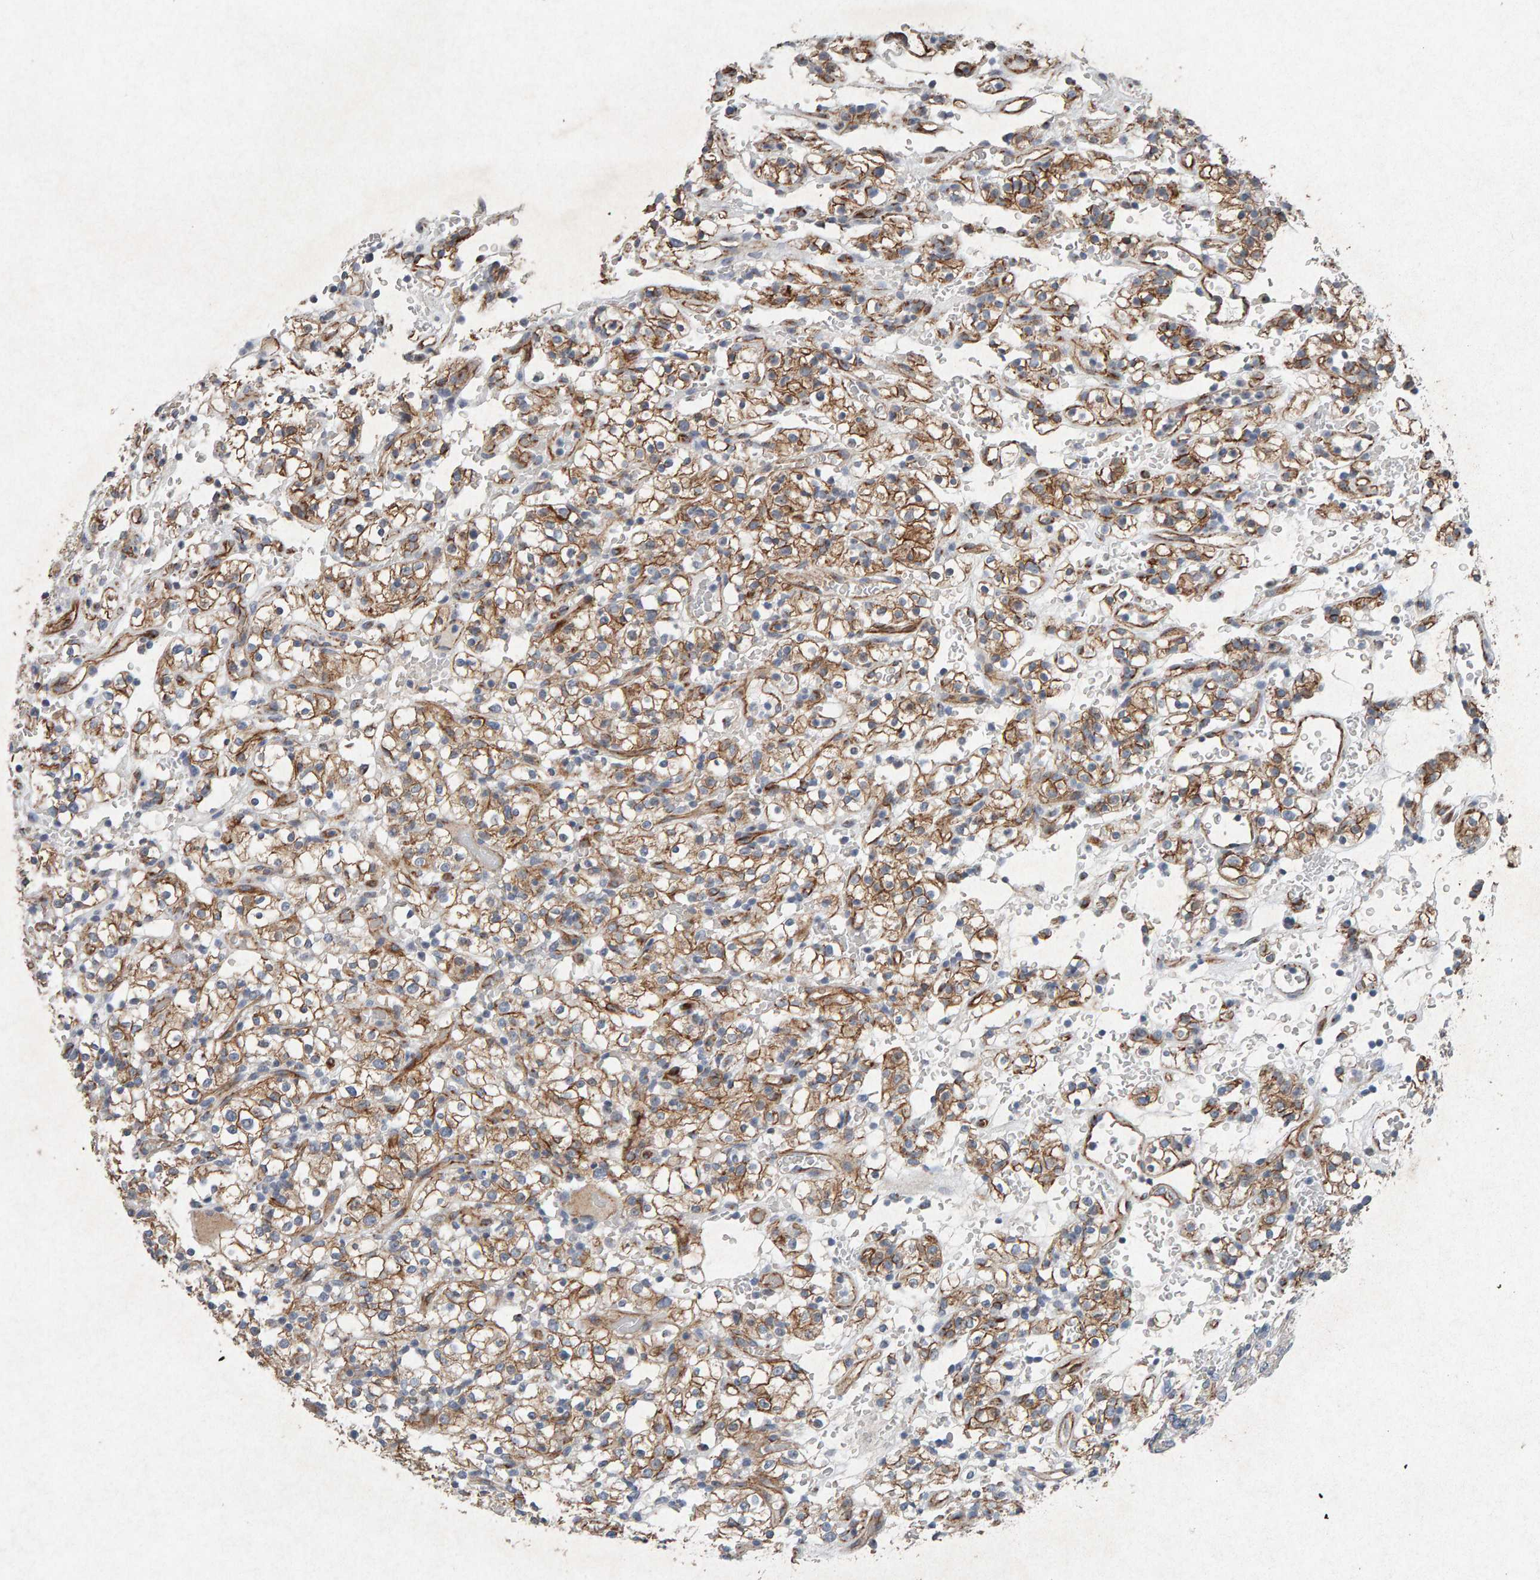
{"staining": {"intensity": "moderate", "quantity": ">75%", "location": "cytoplasmic/membranous"}, "tissue": "renal cancer", "cell_type": "Tumor cells", "image_type": "cancer", "snomed": [{"axis": "morphology", "description": "Normal tissue, NOS"}, {"axis": "morphology", "description": "Adenocarcinoma, NOS"}, {"axis": "topography", "description": "Kidney"}], "caption": "IHC staining of adenocarcinoma (renal), which demonstrates medium levels of moderate cytoplasmic/membranous staining in about >75% of tumor cells indicating moderate cytoplasmic/membranous protein positivity. The staining was performed using DAB (brown) for protein detection and nuclei were counterstained in hematoxylin (blue).", "gene": "PTPRM", "patient": {"sex": "female", "age": 72}}